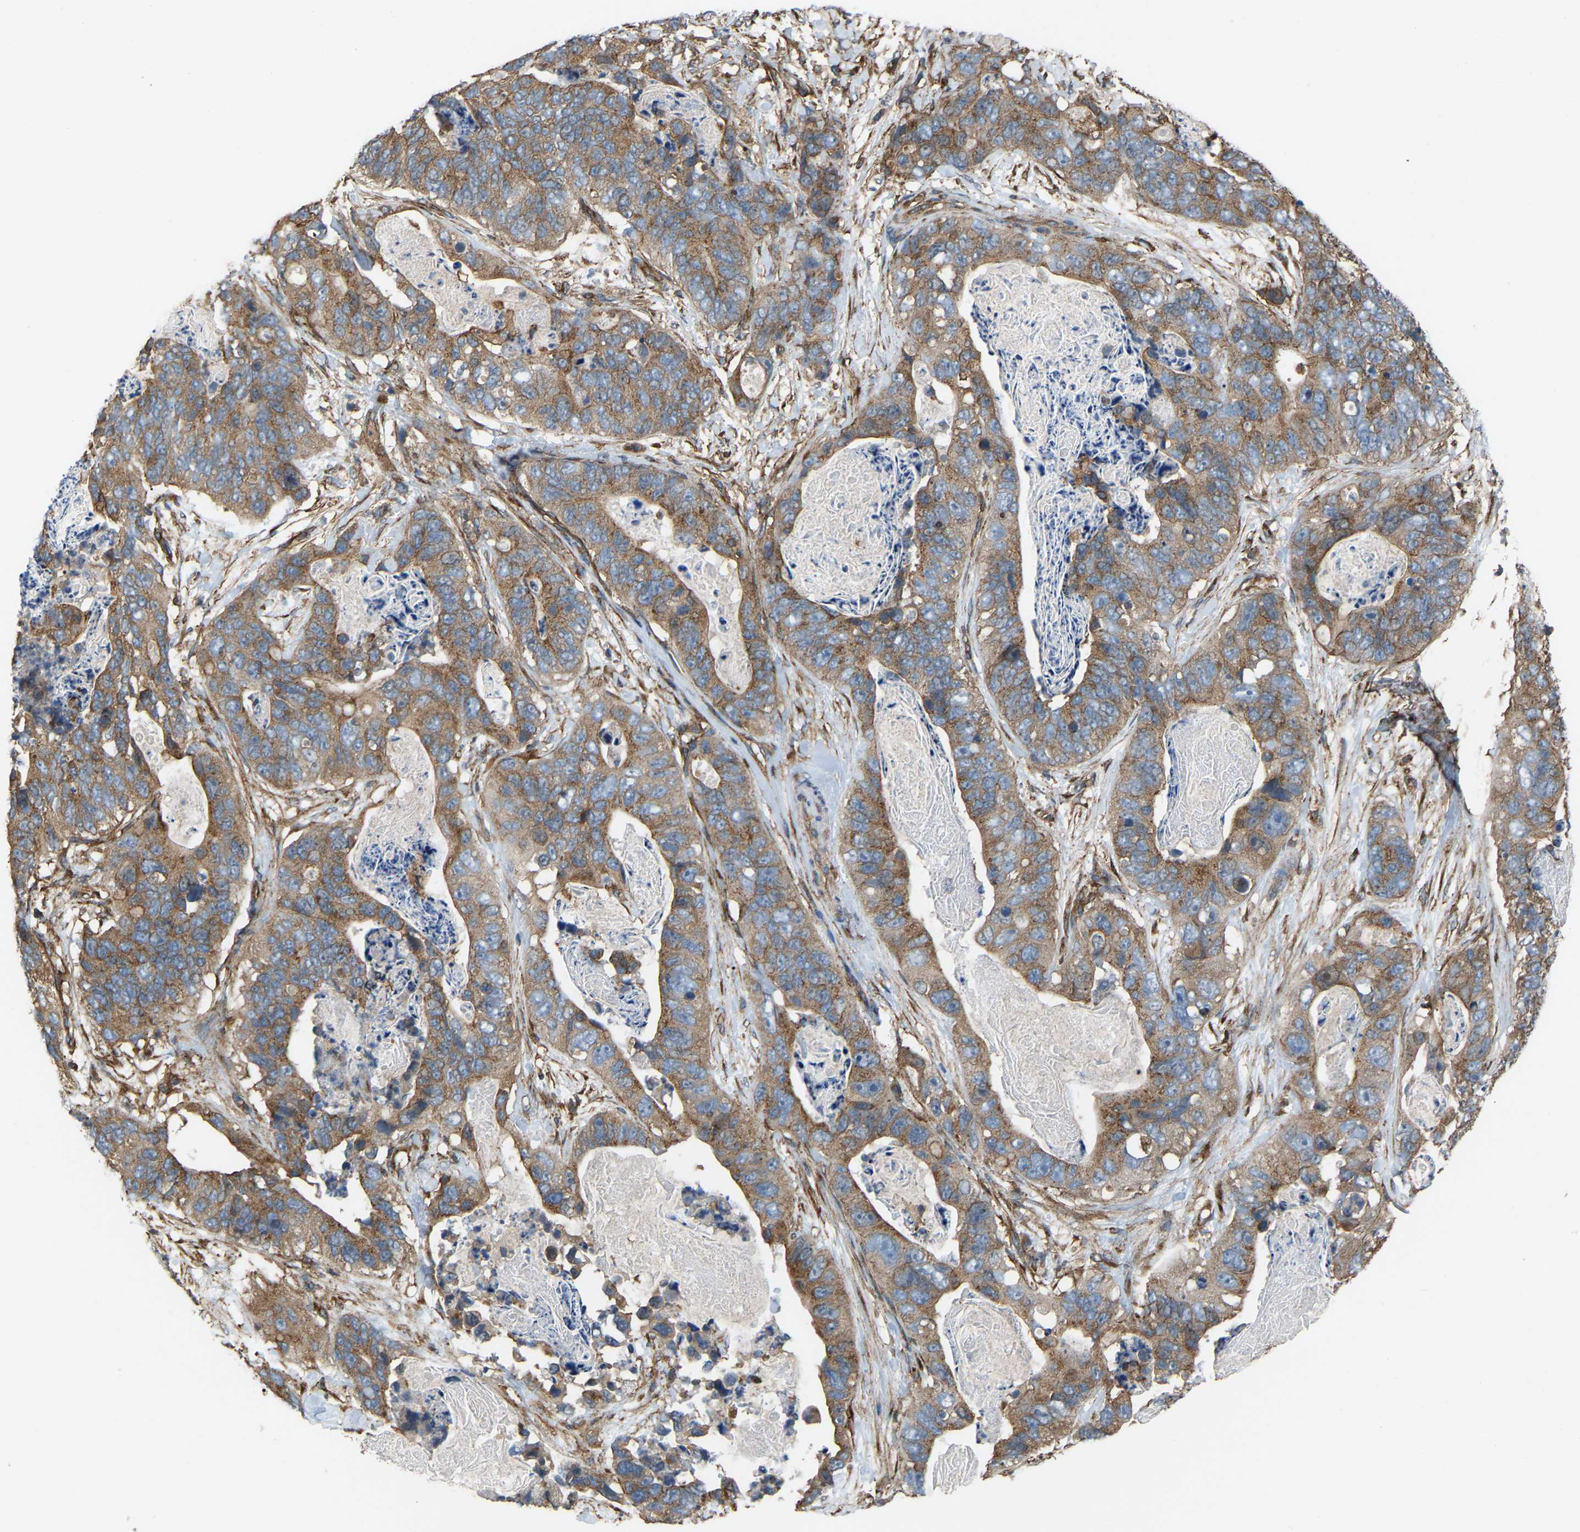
{"staining": {"intensity": "moderate", "quantity": ">75%", "location": "cytoplasmic/membranous"}, "tissue": "stomach cancer", "cell_type": "Tumor cells", "image_type": "cancer", "snomed": [{"axis": "morphology", "description": "Adenocarcinoma, NOS"}, {"axis": "topography", "description": "Stomach"}], "caption": "Approximately >75% of tumor cells in human adenocarcinoma (stomach) reveal moderate cytoplasmic/membranous protein staining as visualized by brown immunohistochemical staining.", "gene": "PICALM", "patient": {"sex": "female", "age": 89}}